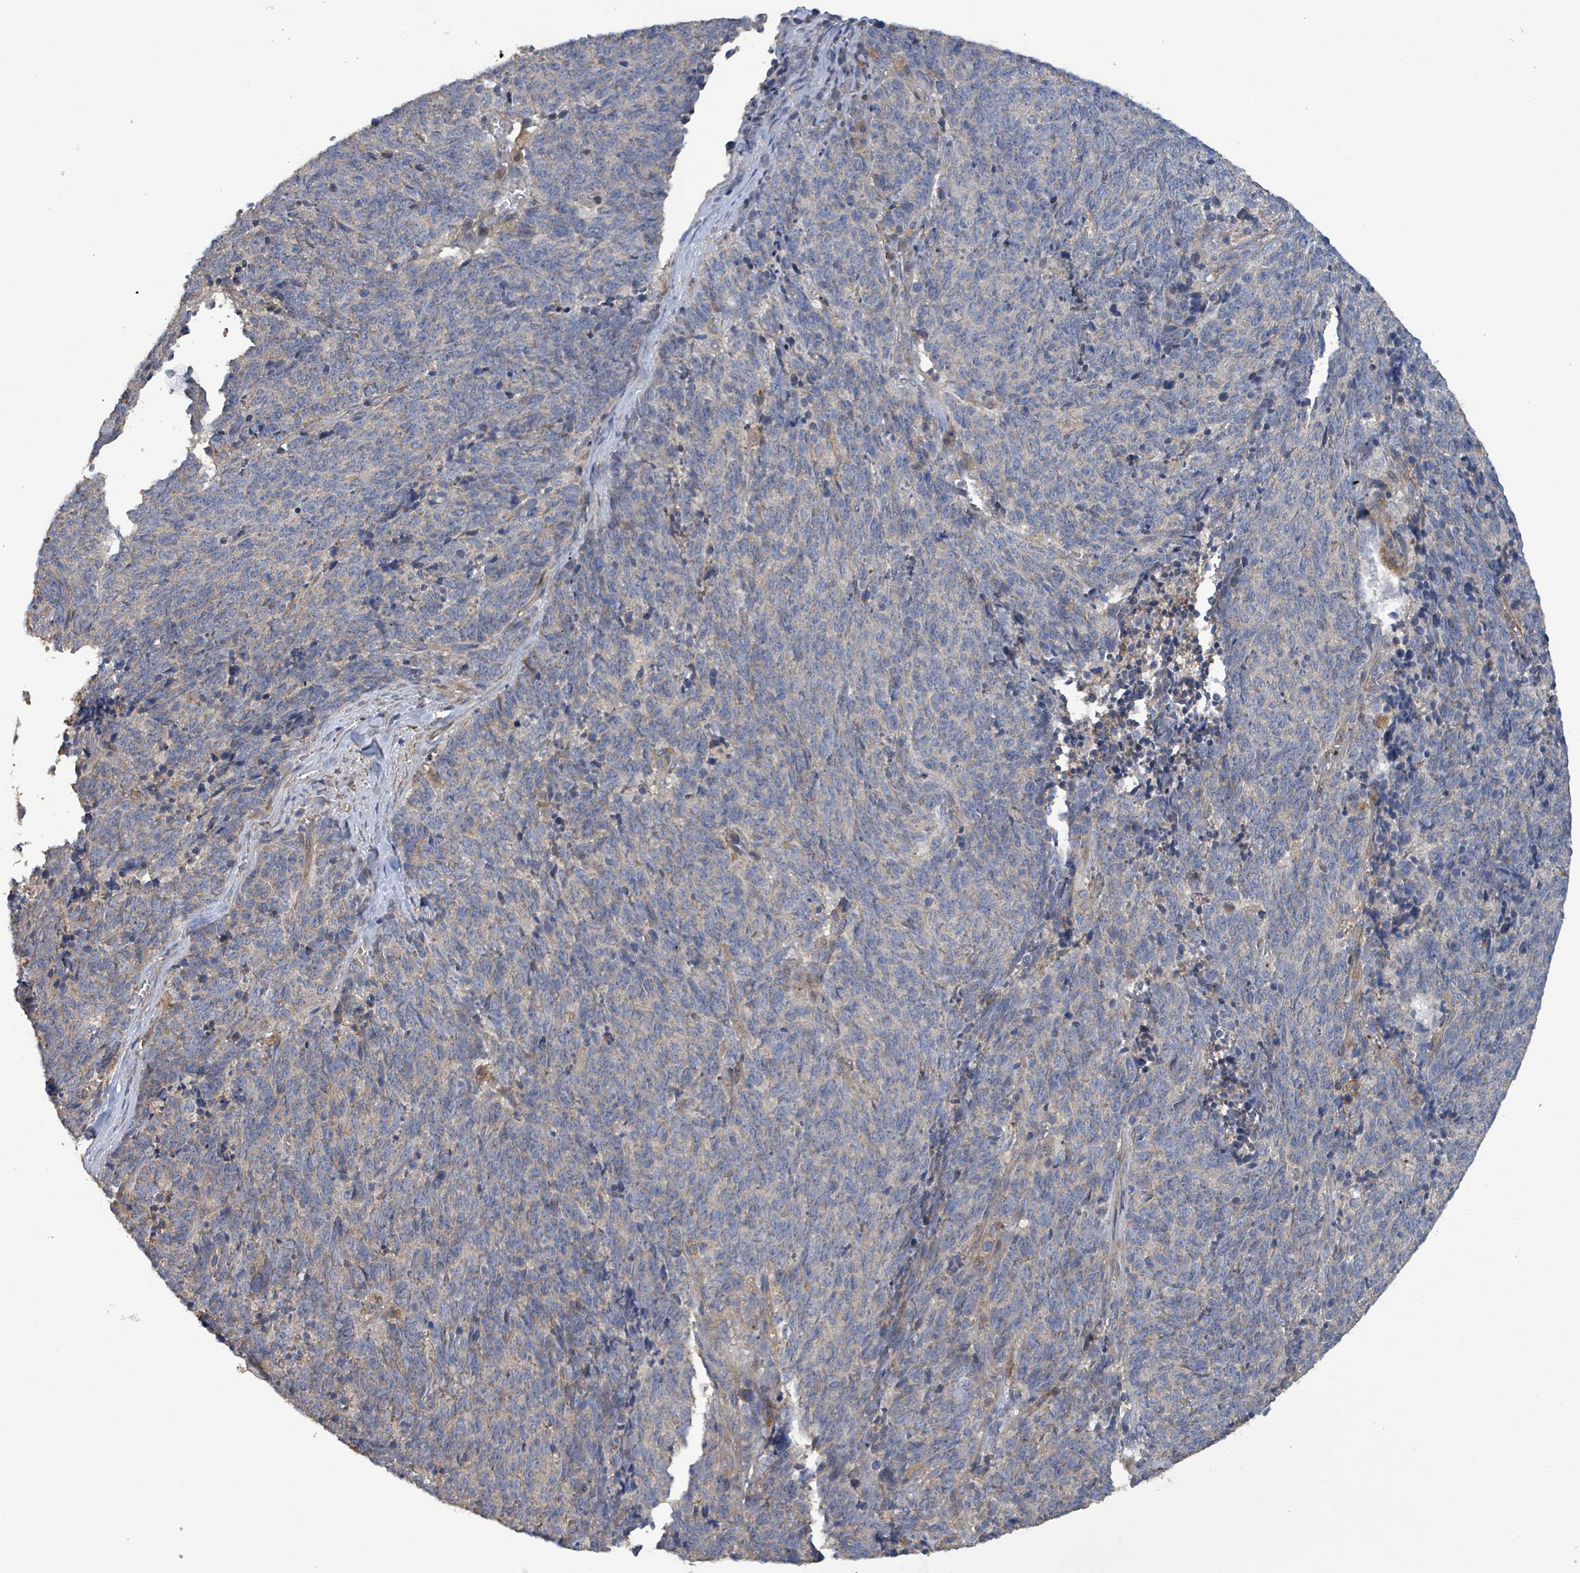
{"staining": {"intensity": "negative", "quantity": "none", "location": "none"}, "tissue": "cervical cancer", "cell_type": "Tumor cells", "image_type": "cancer", "snomed": [{"axis": "morphology", "description": "Squamous cell carcinoma, NOS"}, {"axis": "topography", "description": "Cervix"}], "caption": "Human cervical cancer stained for a protein using immunohistochemistry (IHC) shows no expression in tumor cells.", "gene": "PLAAT1", "patient": {"sex": "female", "age": 29}}